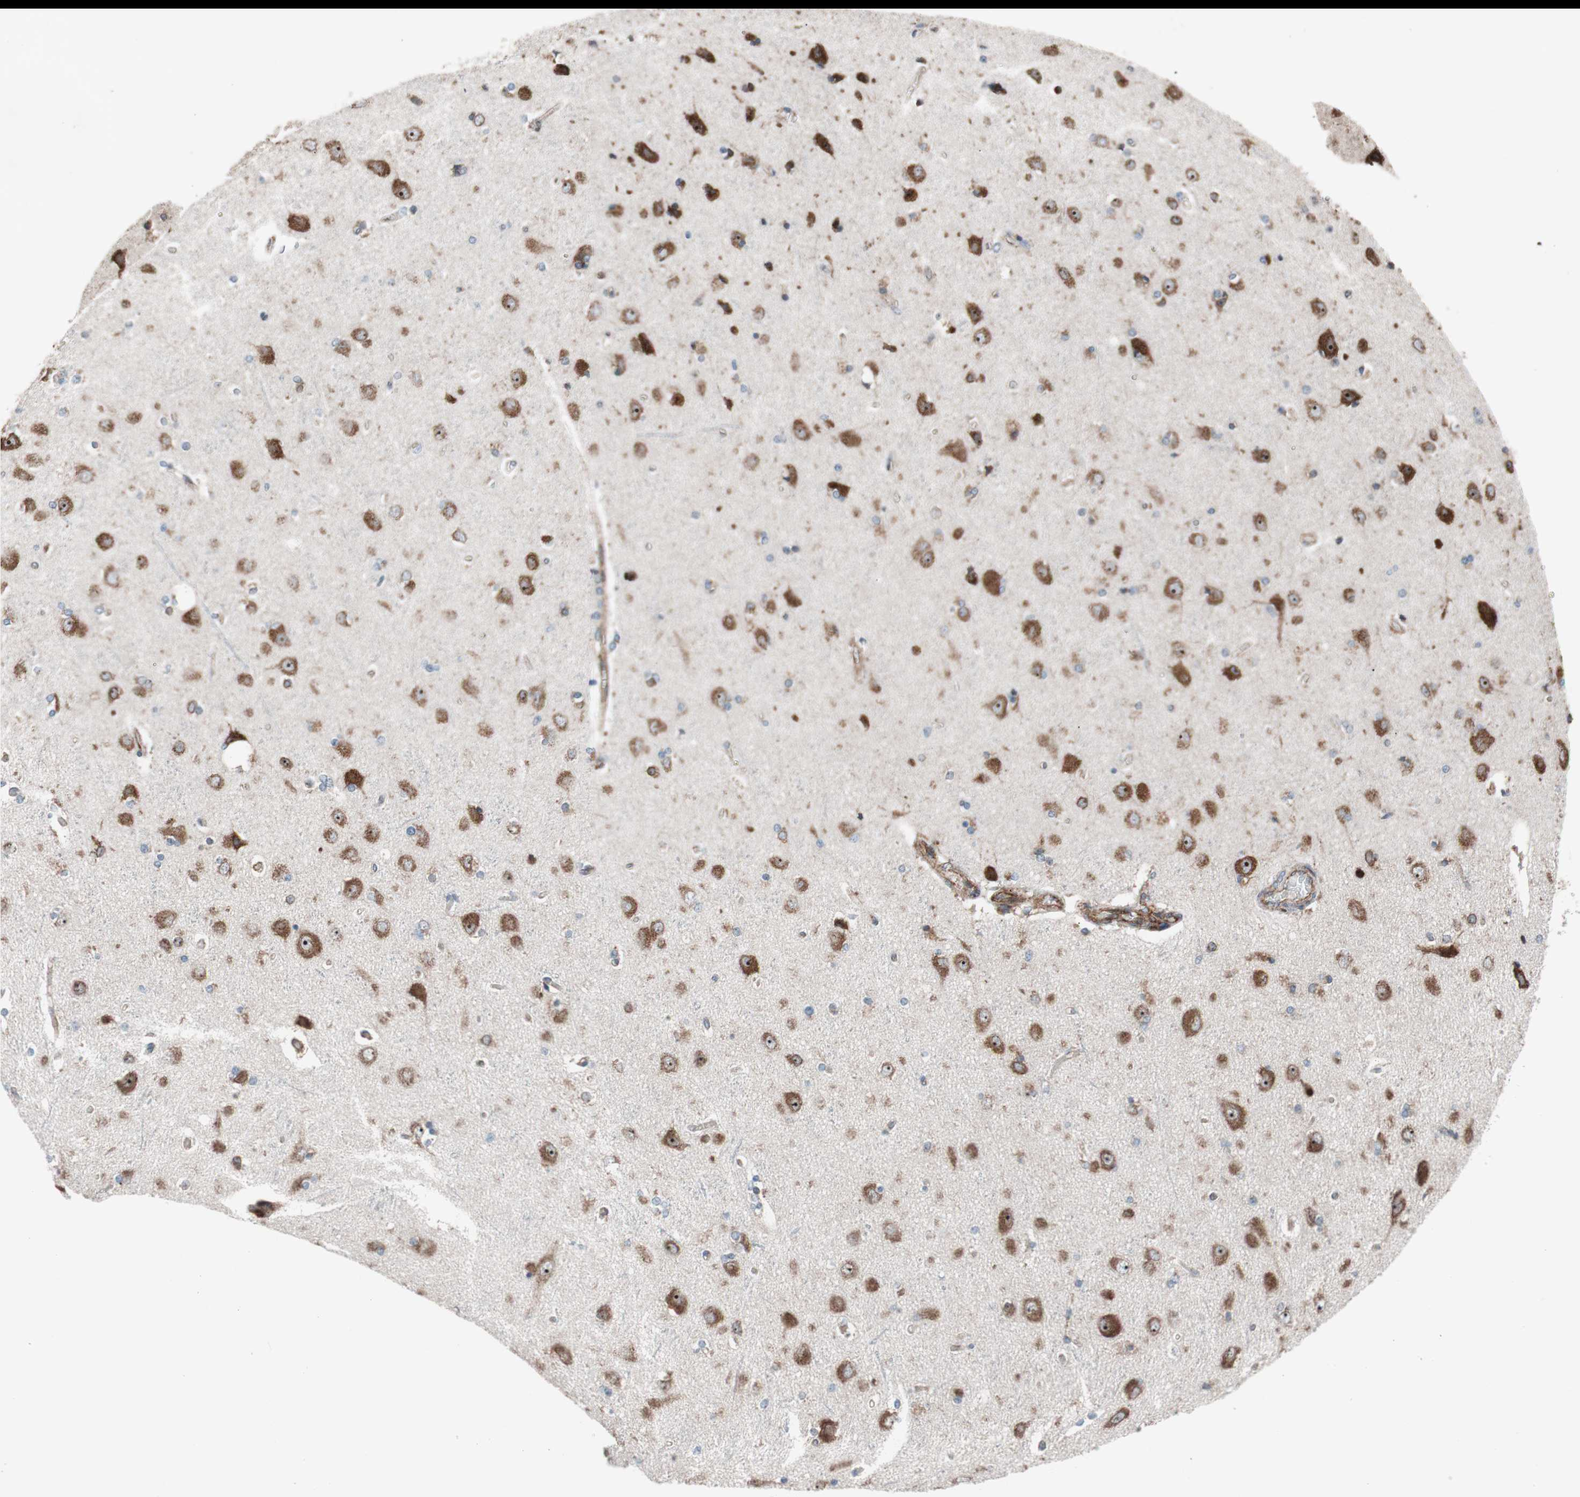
{"staining": {"intensity": "weak", "quantity": ">75%", "location": "cytoplasmic/membranous"}, "tissue": "cerebral cortex", "cell_type": "Endothelial cells", "image_type": "normal", "snomed": [{"axis": "morphology", "description": "Normal tissue, NOS"}, {"axis": "topography", "description": "Cerebral cortex"}], "caption": "Immunohistochemical staining of normal cerebral cortex displays weak cytoplasmic/membranous protein positivity in approximately >75% of endothelial cells. (IHC, brightfield microscopy, high magnification).", "gene": "CCL14", "patient": {"sex": "female", "age": 54}}